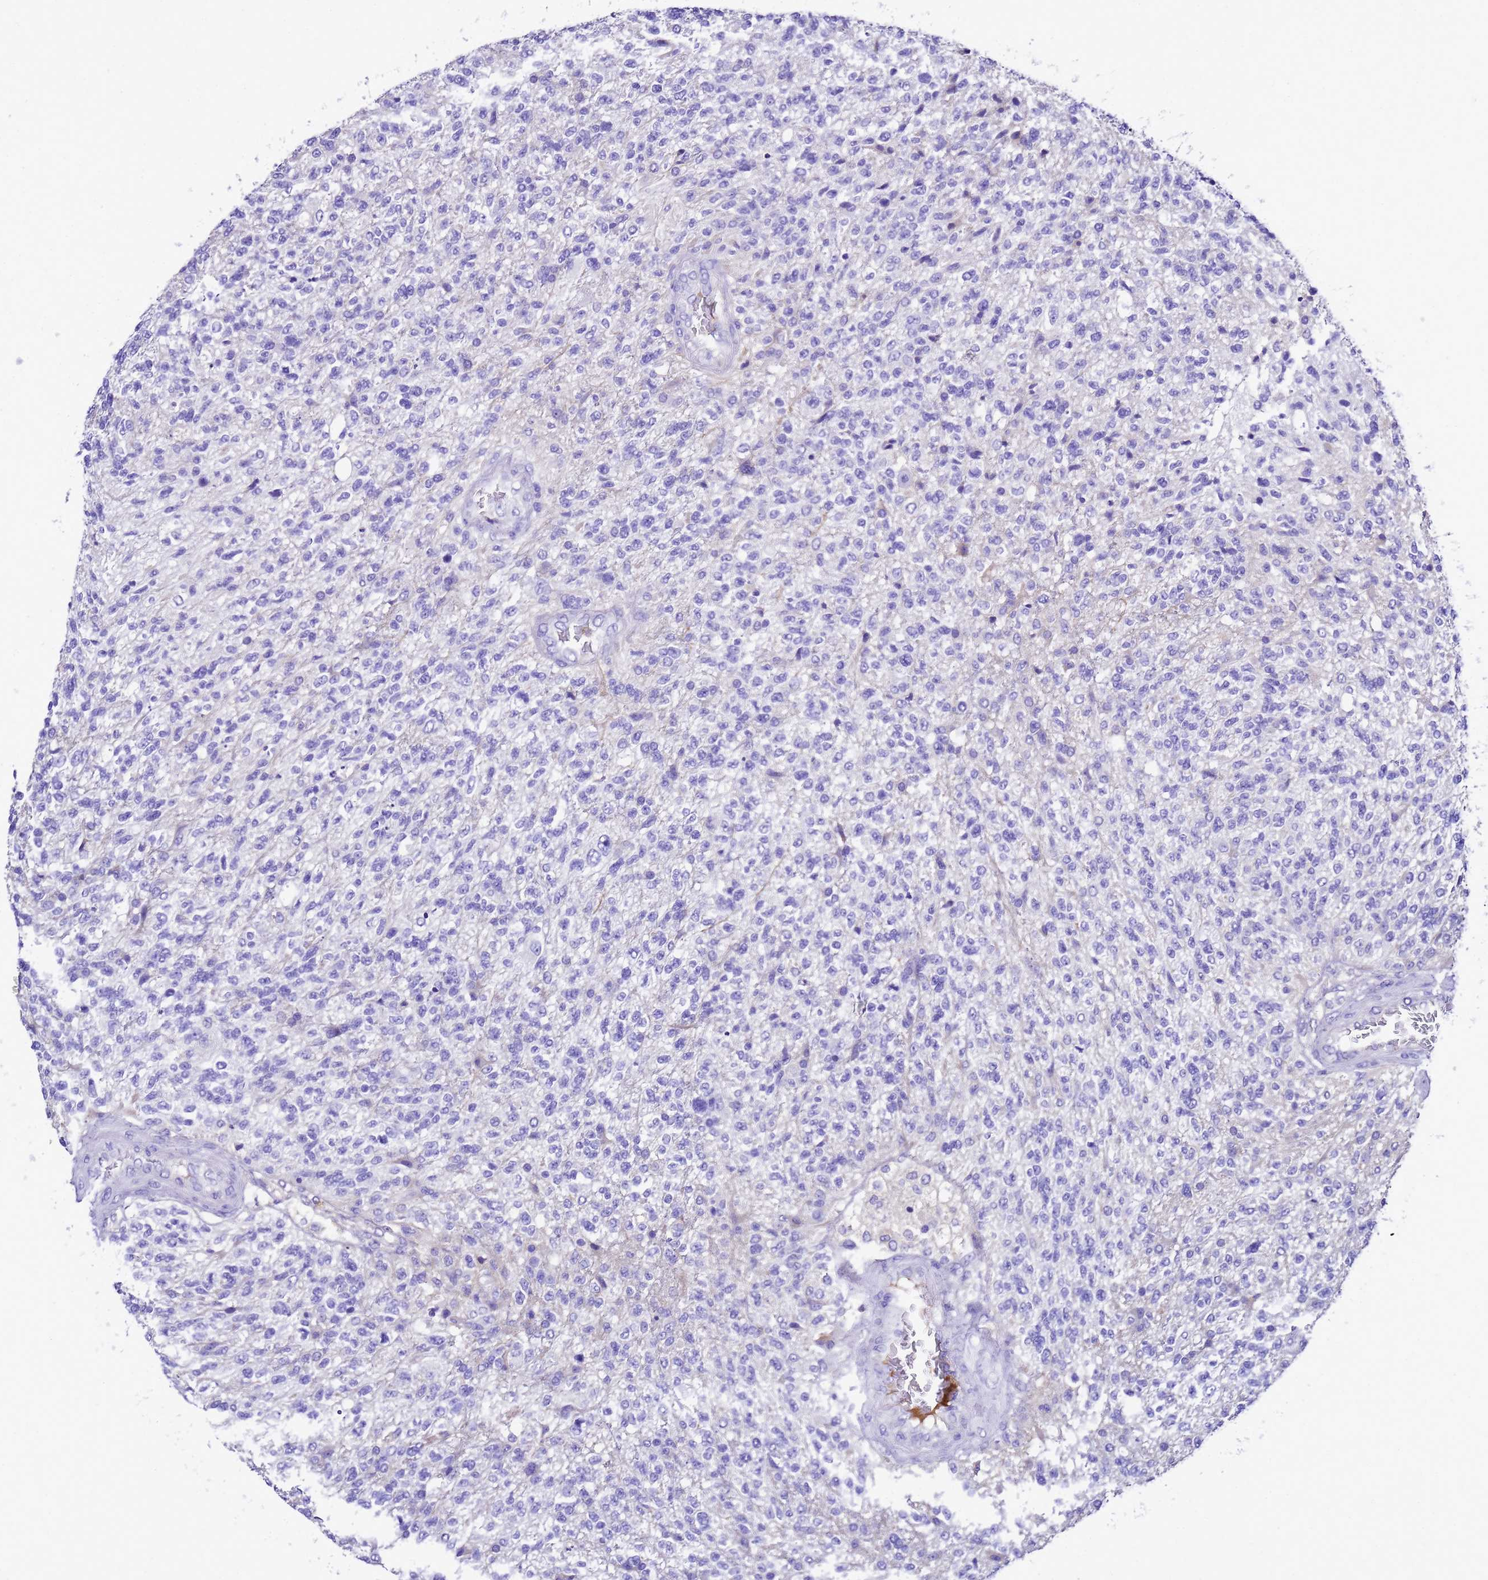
{"staining": {"intensity": "negative", "quantity": "none", "location": "none"}, "tissue": "glioma", "cell_type": "Tumor cells", "image_type": "cancer", "snomed": [{"axis": "morphology", "description": "Glioma, malignant, High grade"}, {"axis": "topography", "description": "Brain"}], "caption": "Histopathology image shows no significant protein staining in tumor cells of malignant high-grade glioma.", "gene": "UGT2A1", "patient": {"sex": "male", "age": 56}}